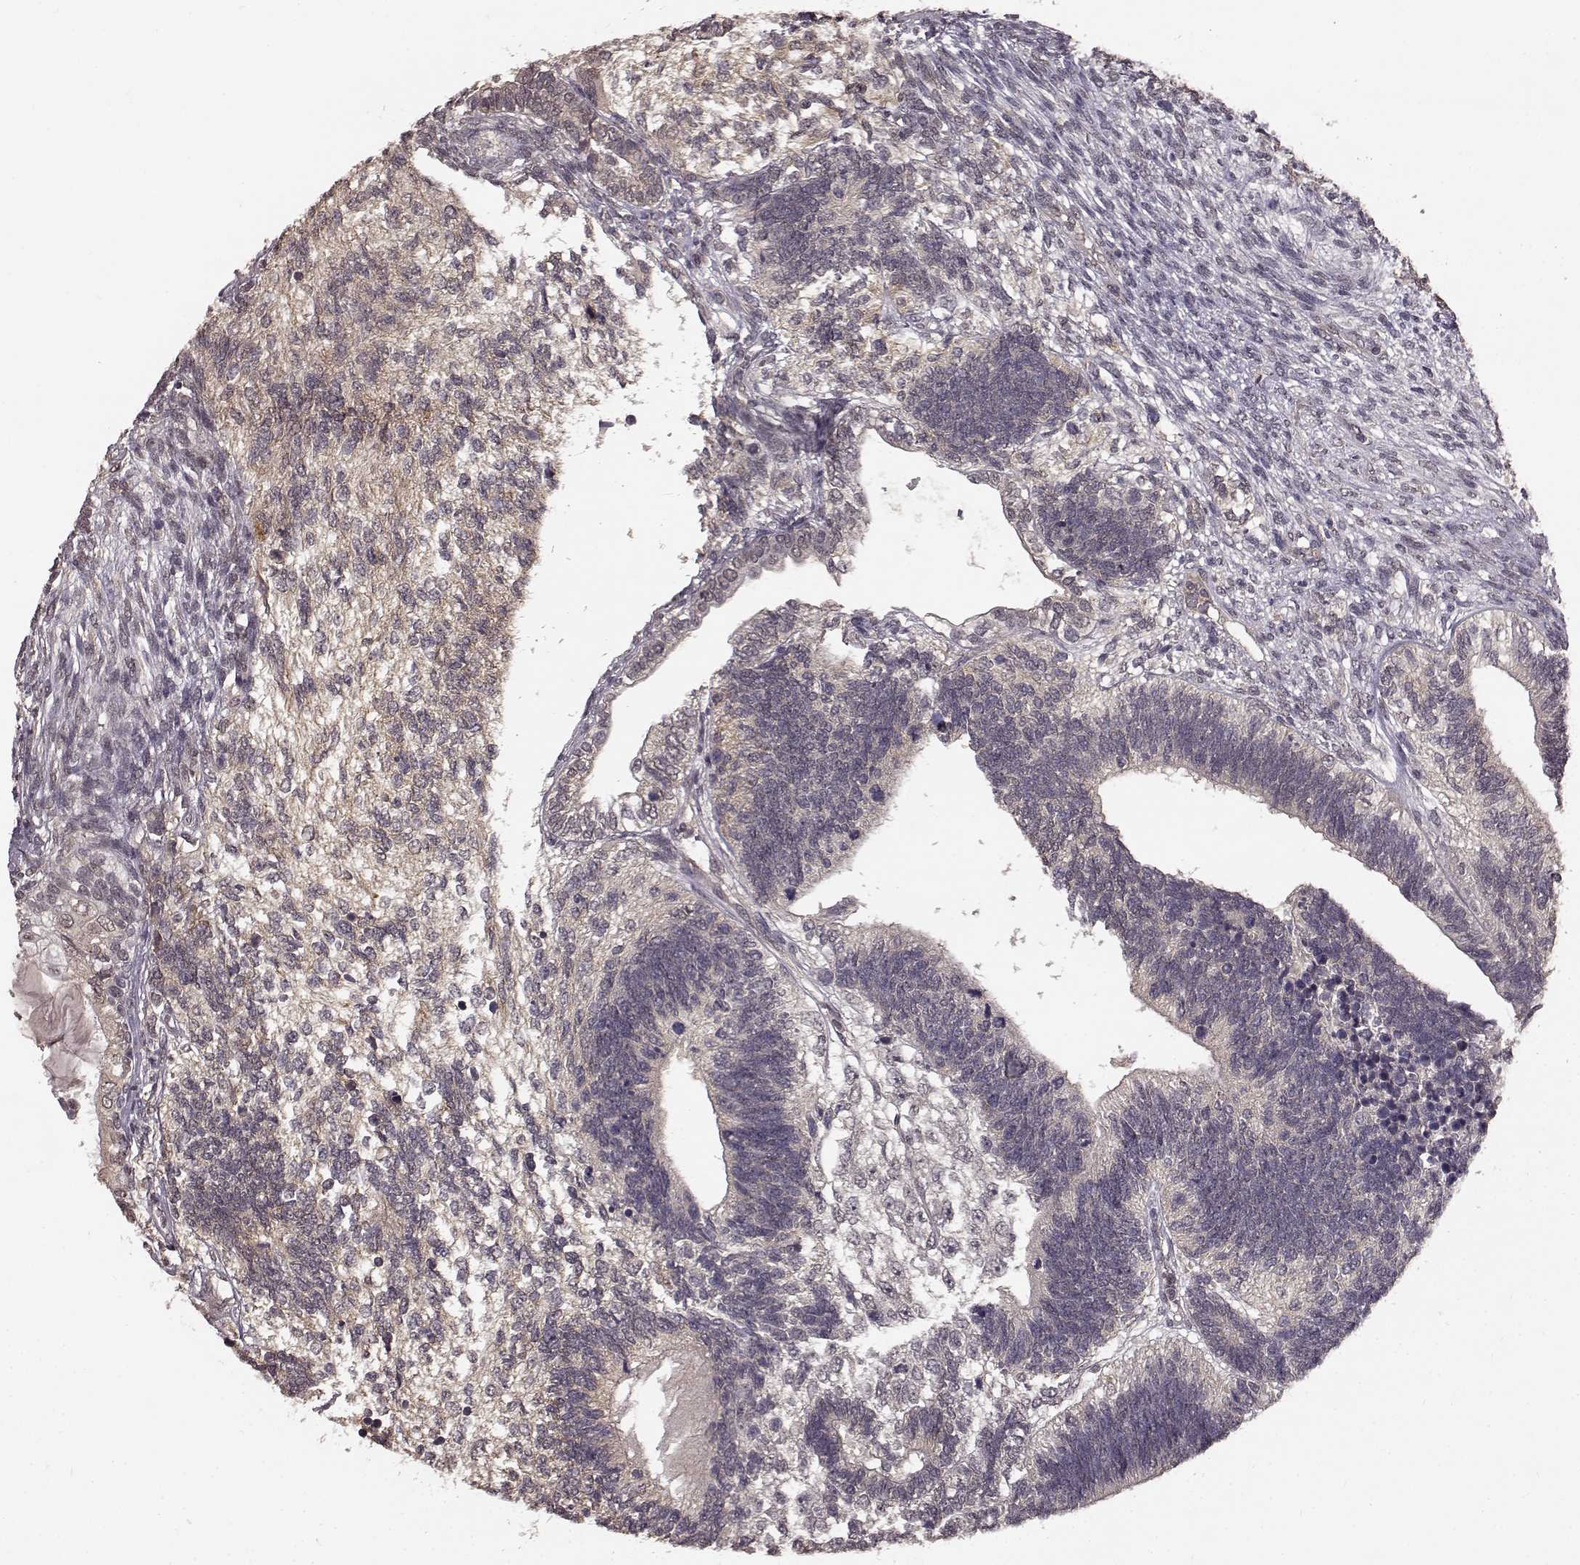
{"staining": {"intensity": "negative", "quantity": "none", "location": "none"}, "tissue": "testis cancer", "cell_type": "Tumor cells", "image_type": "cancer", "snomed": [{"axis": "morphology", "description": "Seminoma, NOS"}, {"axis": "morphology", "description": "Carcinoma, Embryonal, NOS"}, {"axis": "topography", "description": "Testis"}], "caption": "Photomicrograph shows no protein positivity in tumor cells of testis seminoma tissue.", "gene": "NTRK2", "patient": {"sex": "male", "age": 41}}